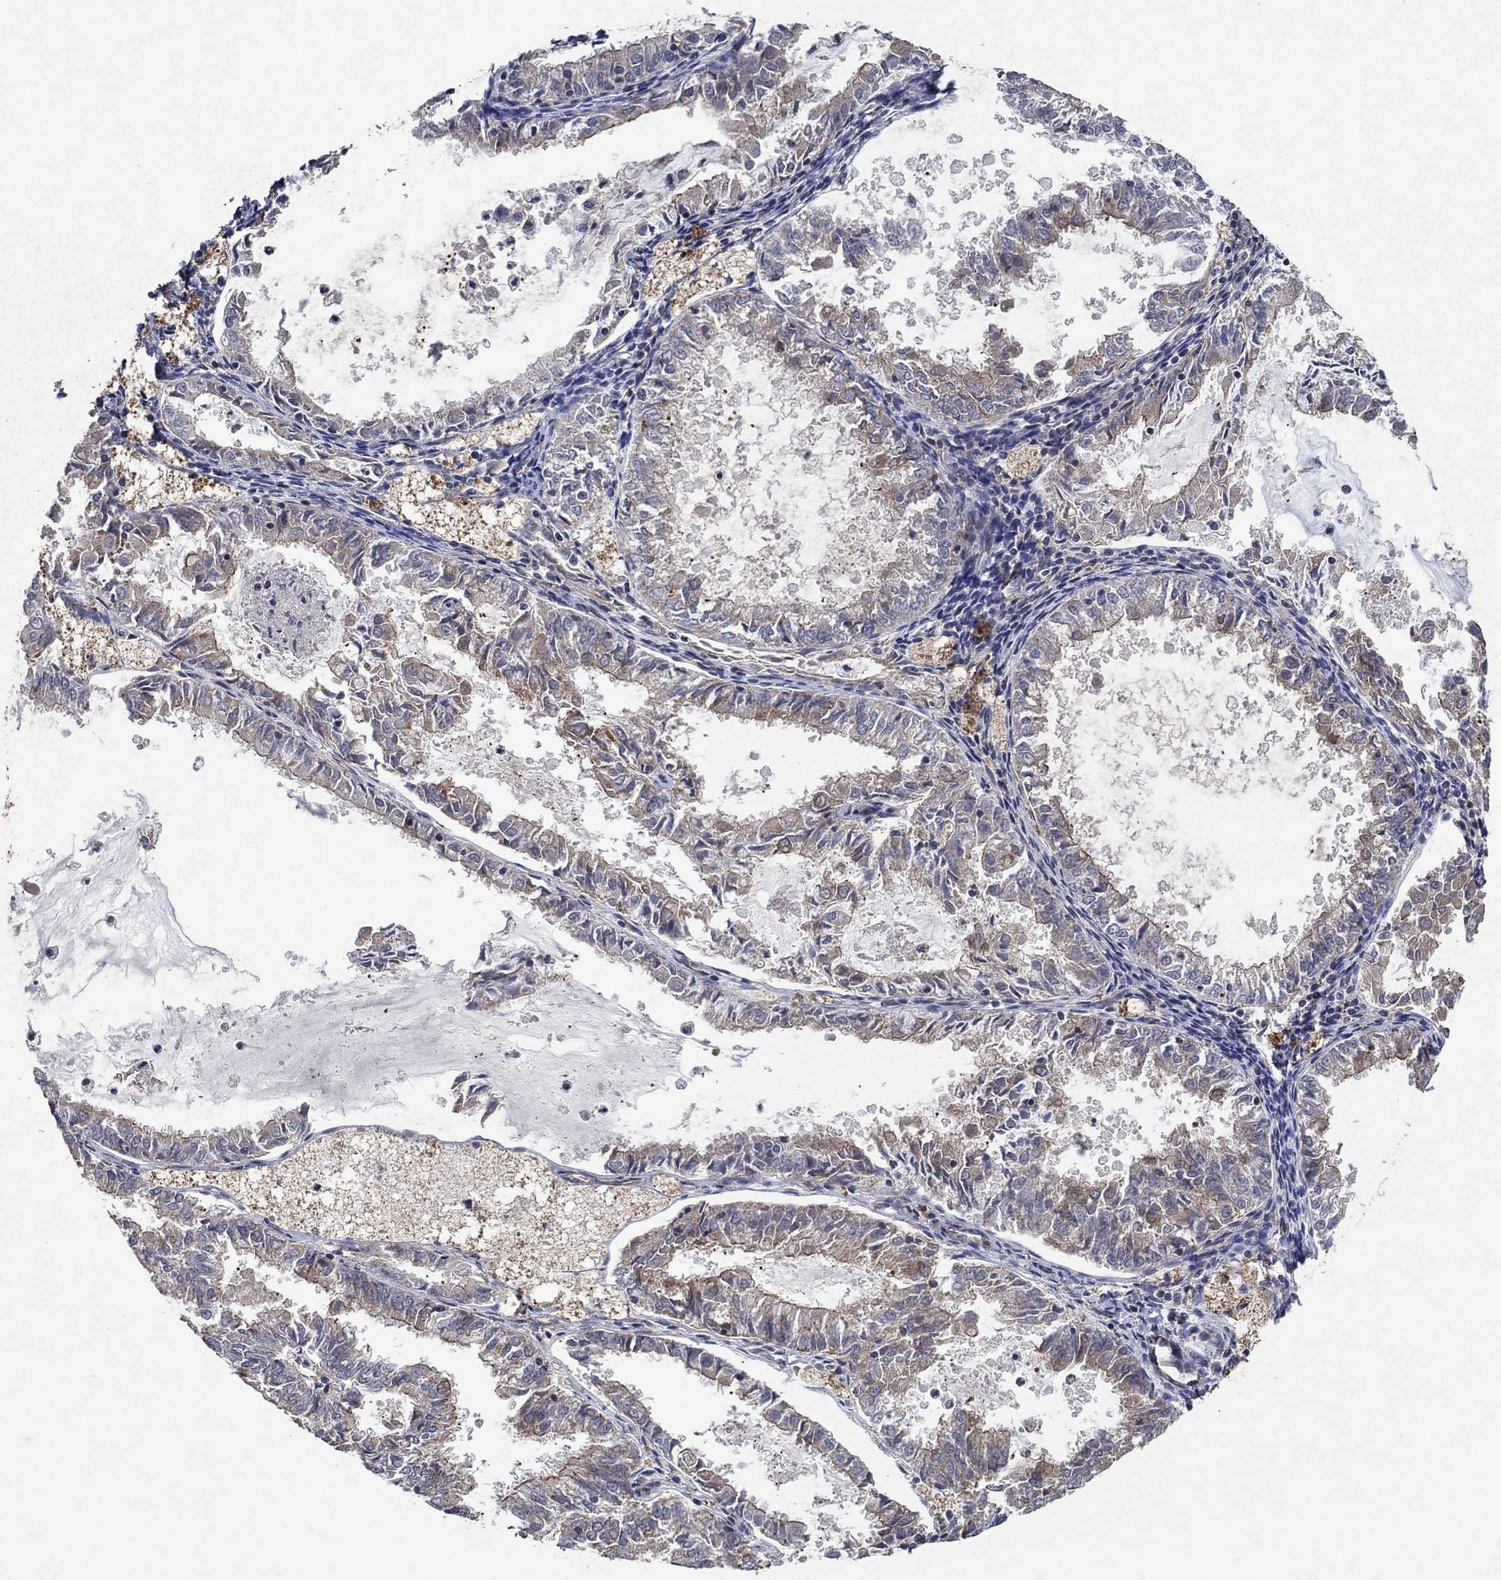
{"staining": {"intensity": "moderate", "quantity": "<25%", "location": "cytoplasmic/membranous"}, "tissue": "endometrial cancer", "cell_type": "Tumor cells", "image_type": "cancer", "snomed": [{"axis": "morphology", "description": "Adenocarcinoma, NOS"}, {"axis": "topography", "description": "Endometrium"}], "caption": "Immunohistochemistry (DAB) staining of endometrial cancer shows moderate cytoplasmic/membranous protein staining in approximately <25% of tumor cells.", "gene": "FRG1", "patient": {"sex": "female", "age": 57}}